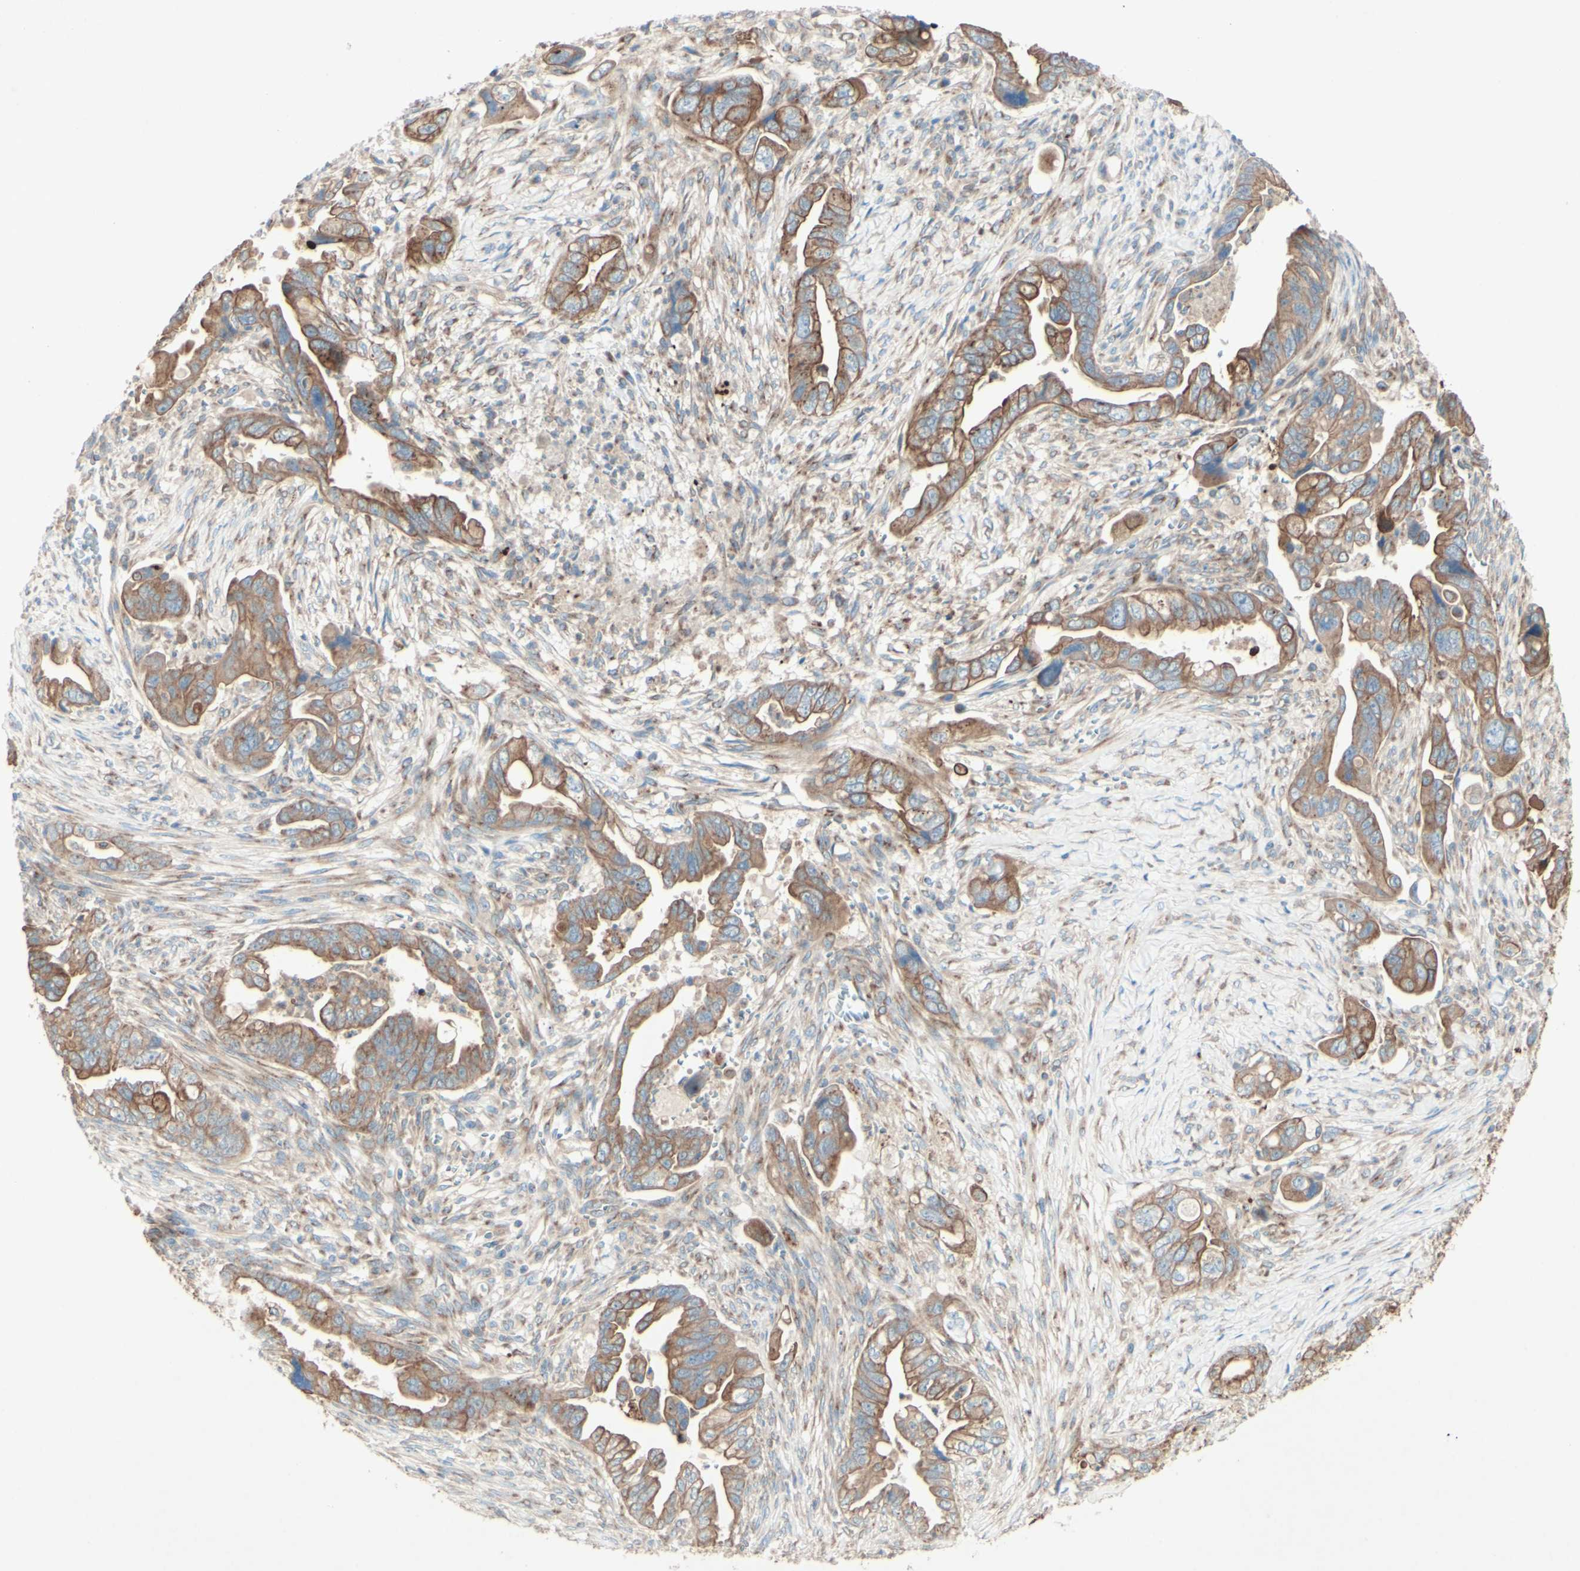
{"staining": {"intensity": "moderate", "quantity": ">75%", "location": "cytoplasmic/membranous"}, "tissue": "pancreatic cancer", "cell_type": "Tumor cells", "image_type": "cancer", "snomed": [{"axis": "morphology", "description": "Adenocarcinoma, NOS"}, {"axis": "topography", "description": "Pancreas"}], "caption": "Protein analysis of pancreatic cancer (adenocarcinoma) tissue exhibits moderate cytoplasmic/membranous positivity in approximately >75% of tumor cells.", "gene": "MTM1", "patient": {"sex": "male", "age": 70}}